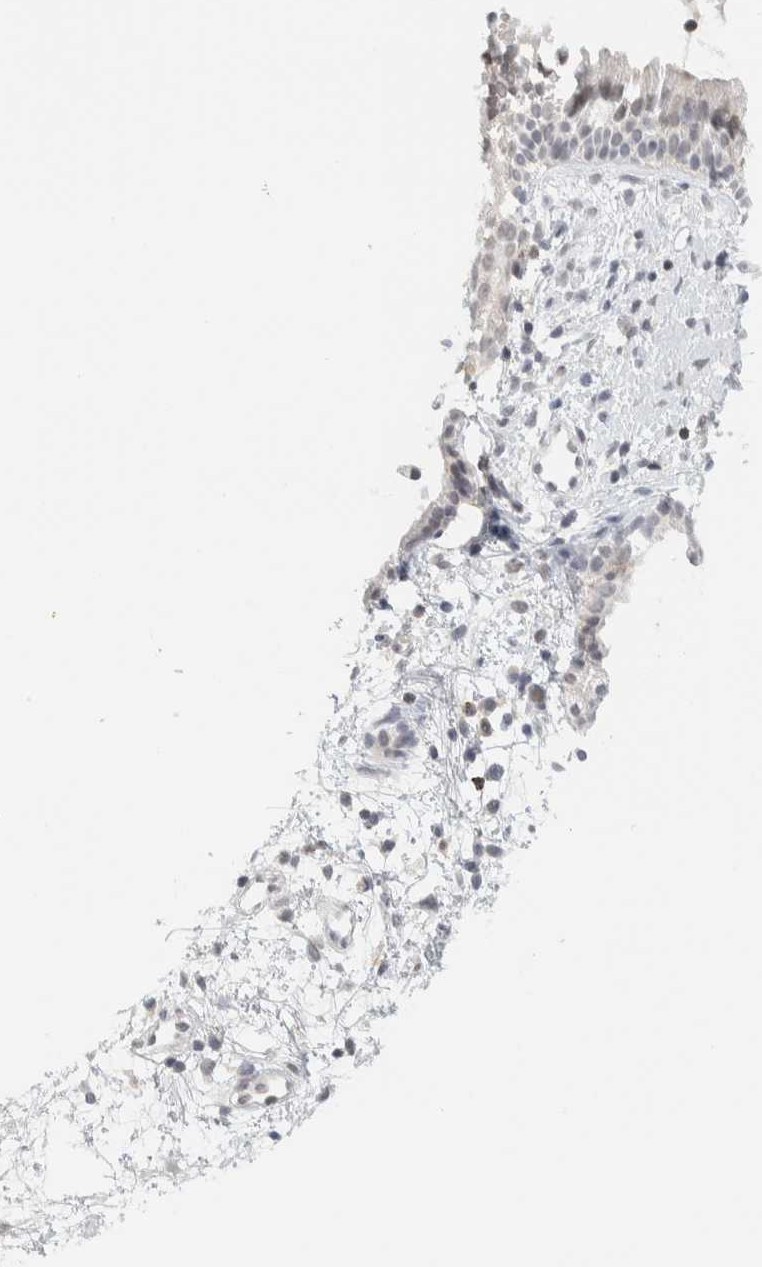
{"staining": {"intensity": "weak", "quantity": "25%-75%", "location": "nuclear"}, "tissue": "nasopharynx", "cell_type": "Respiratory epithelial cells", "image_type": "normal", "snomed": [{"axis": "morphology", "description": "Normal tissue, NOS"}, {"axis": "topography", "description": "Nasopharynx"}], "caption": "IHC histopathology image of unremarkable nasopharynx: nasopharynx stained using immunohistochemistry (IHC) demonstrates low levels of weak protein expression localized specifically in the nuclear of respiratory epithelial cells, appearing as a nuclear brown color.", "gene": "CDH17", "patient": {"sex": "male", "age": 22}}